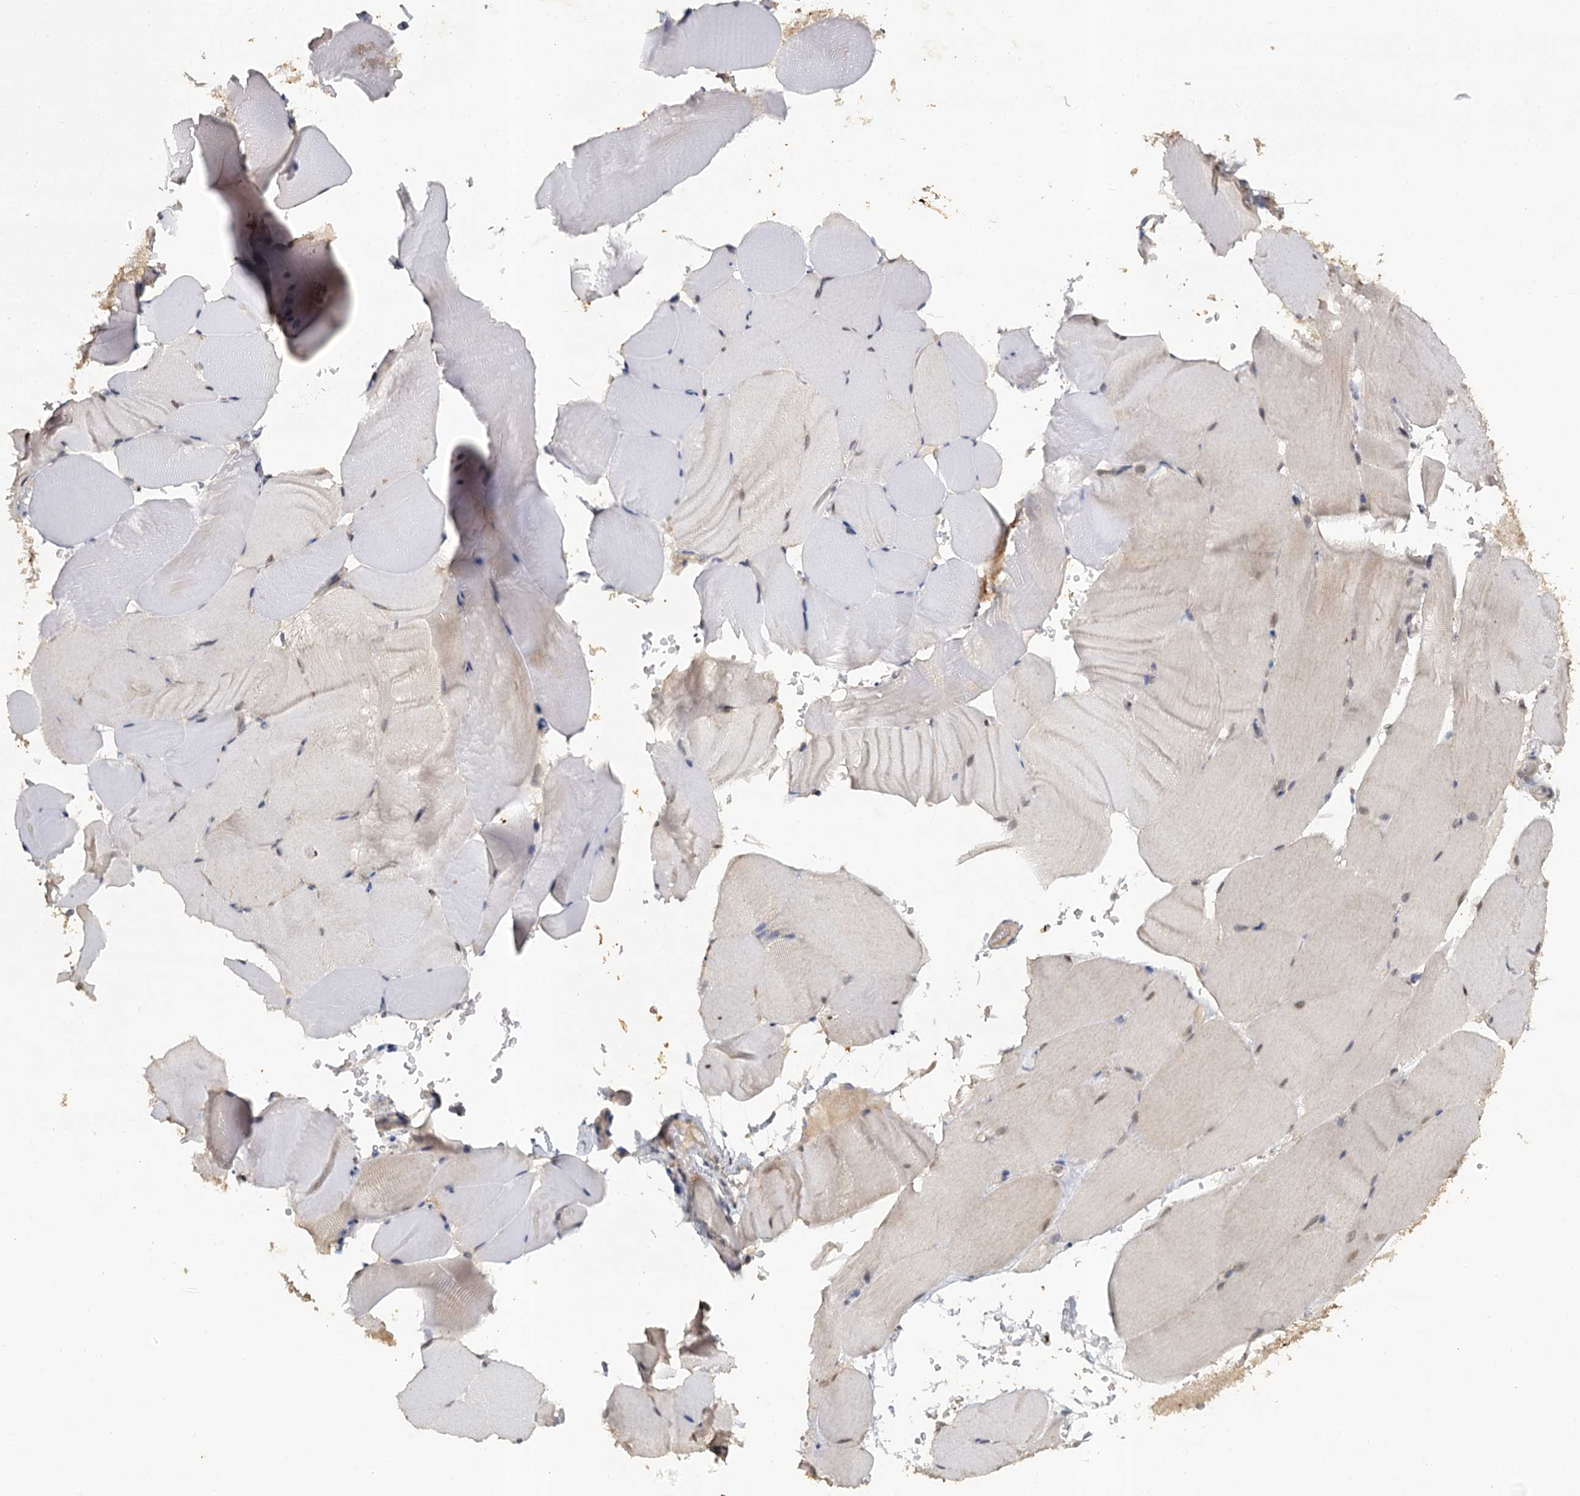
{"staining": {"intensity": "weak", "quantity": "25%-75%", "location": "nuclear"}, "tissue": "skeletal muscle", "cell_type": "Myocytes", "image_type": "normal", "snomed": [{"axis": "morphology", "description": "Normal tissue, NOS"}, {"axis": "topography", "description": "Skeletal muscle"}, {"axis": "topography", "description": "Parathyroid gland"}], "caption": "Immunohistochemical staining of unremarkable skeletal muscle demonstrates 25%-75% levels of weak nuclear protein positivity in about 25%-75% of myocytes. (DAB (3,3'-diaminobenzidine) IHC with brightfield microscopy, high magnification).", "gene": "MUCL1", "patient": {"sex": "female", "age": 37}}